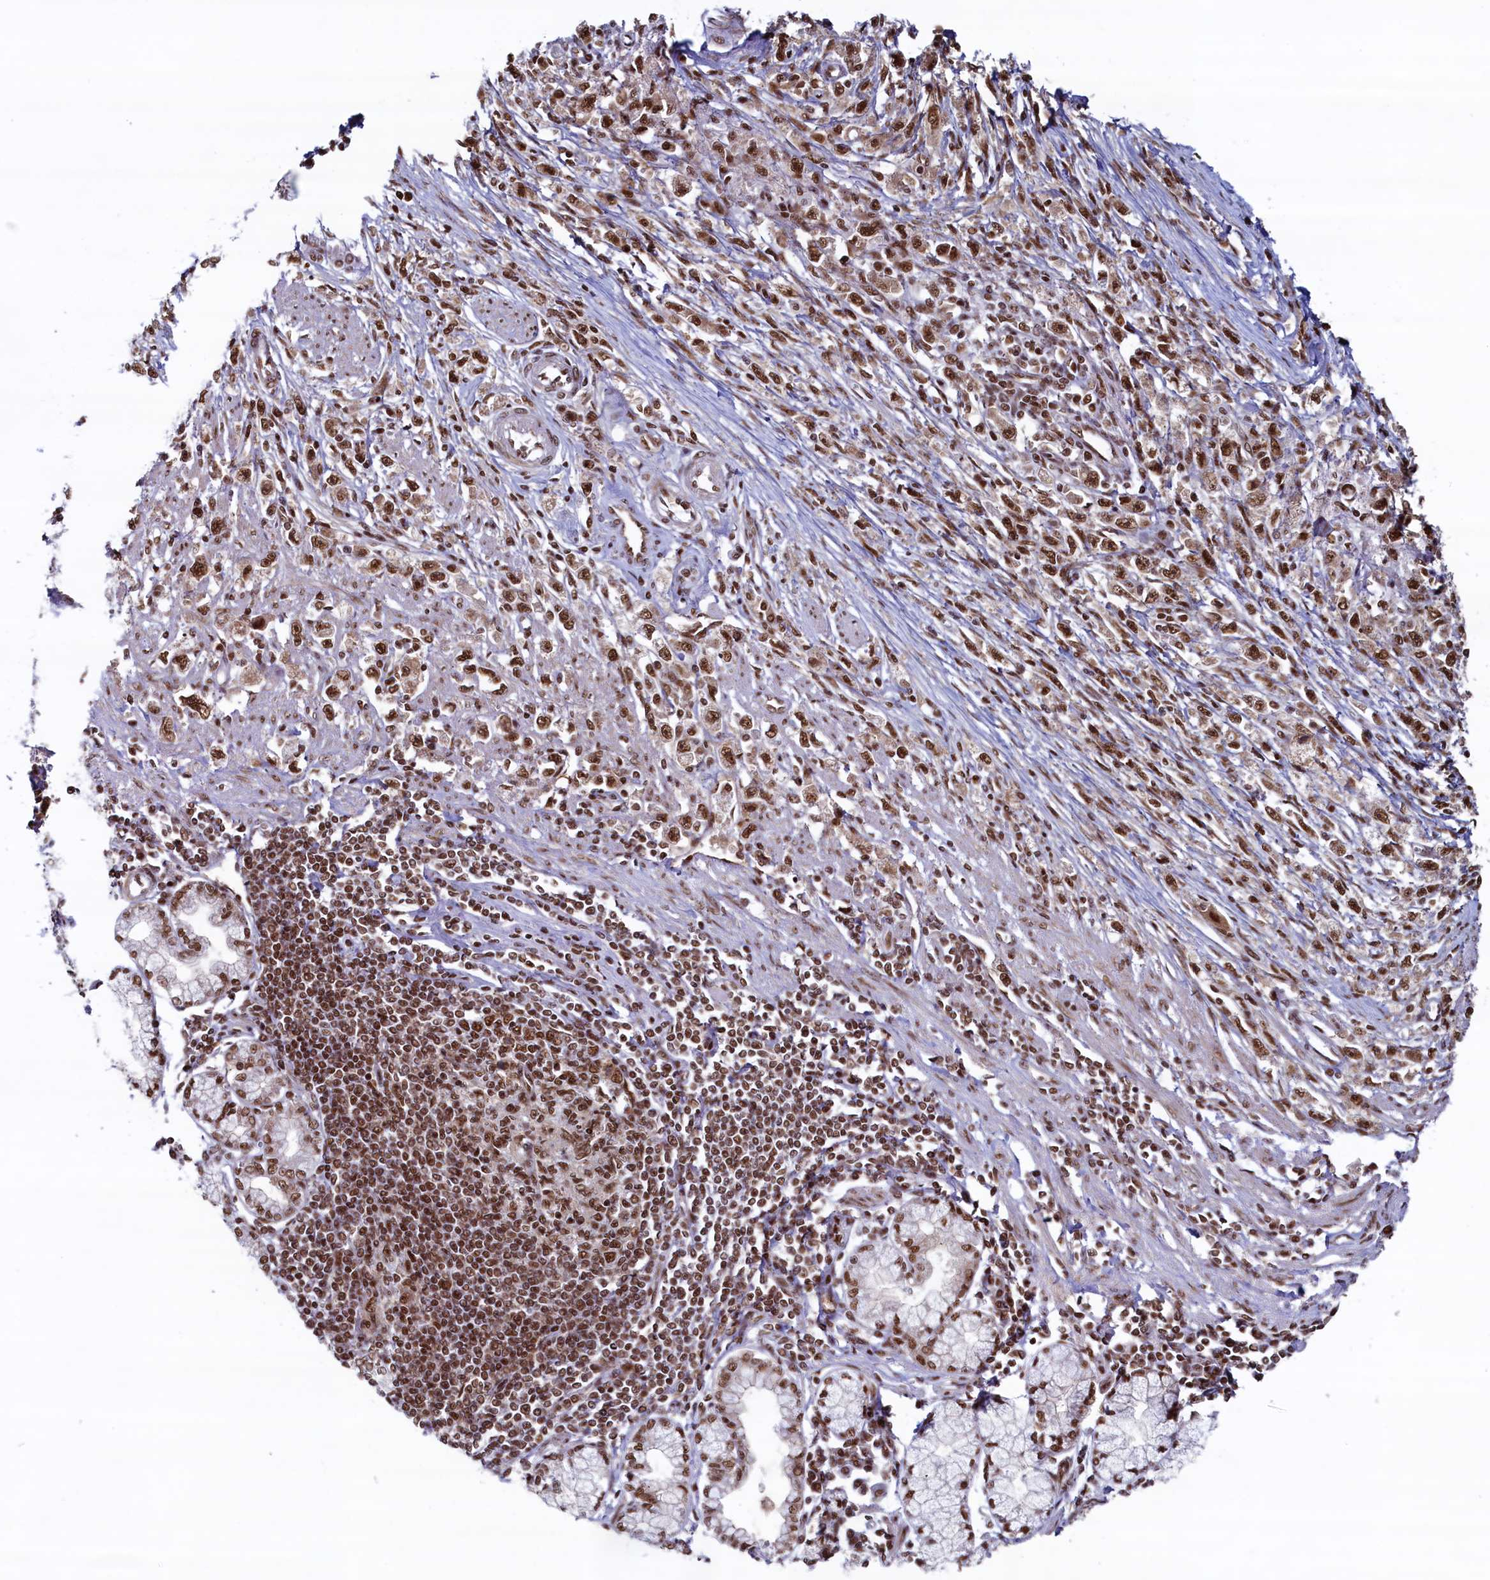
{"staining": {"intensity": "strong", "quantity": ">75%", "location": "nuclear"}, "tissue": "stomach cancer", "cell_type": "Tumor cells", "image_type": "cancer", "snomed": [{"axis": "morphology", "description": "Adenocarcinoma, NOS"}, {"axis": "topography", "description": "Stomach"}], "caption": "A brown stain labels strong nuclear staining of a protein in human stomach adenocarcinoma tumor cells.", "gene": "ZC3H18", "patient": {"sex": "female", "age": 59}}